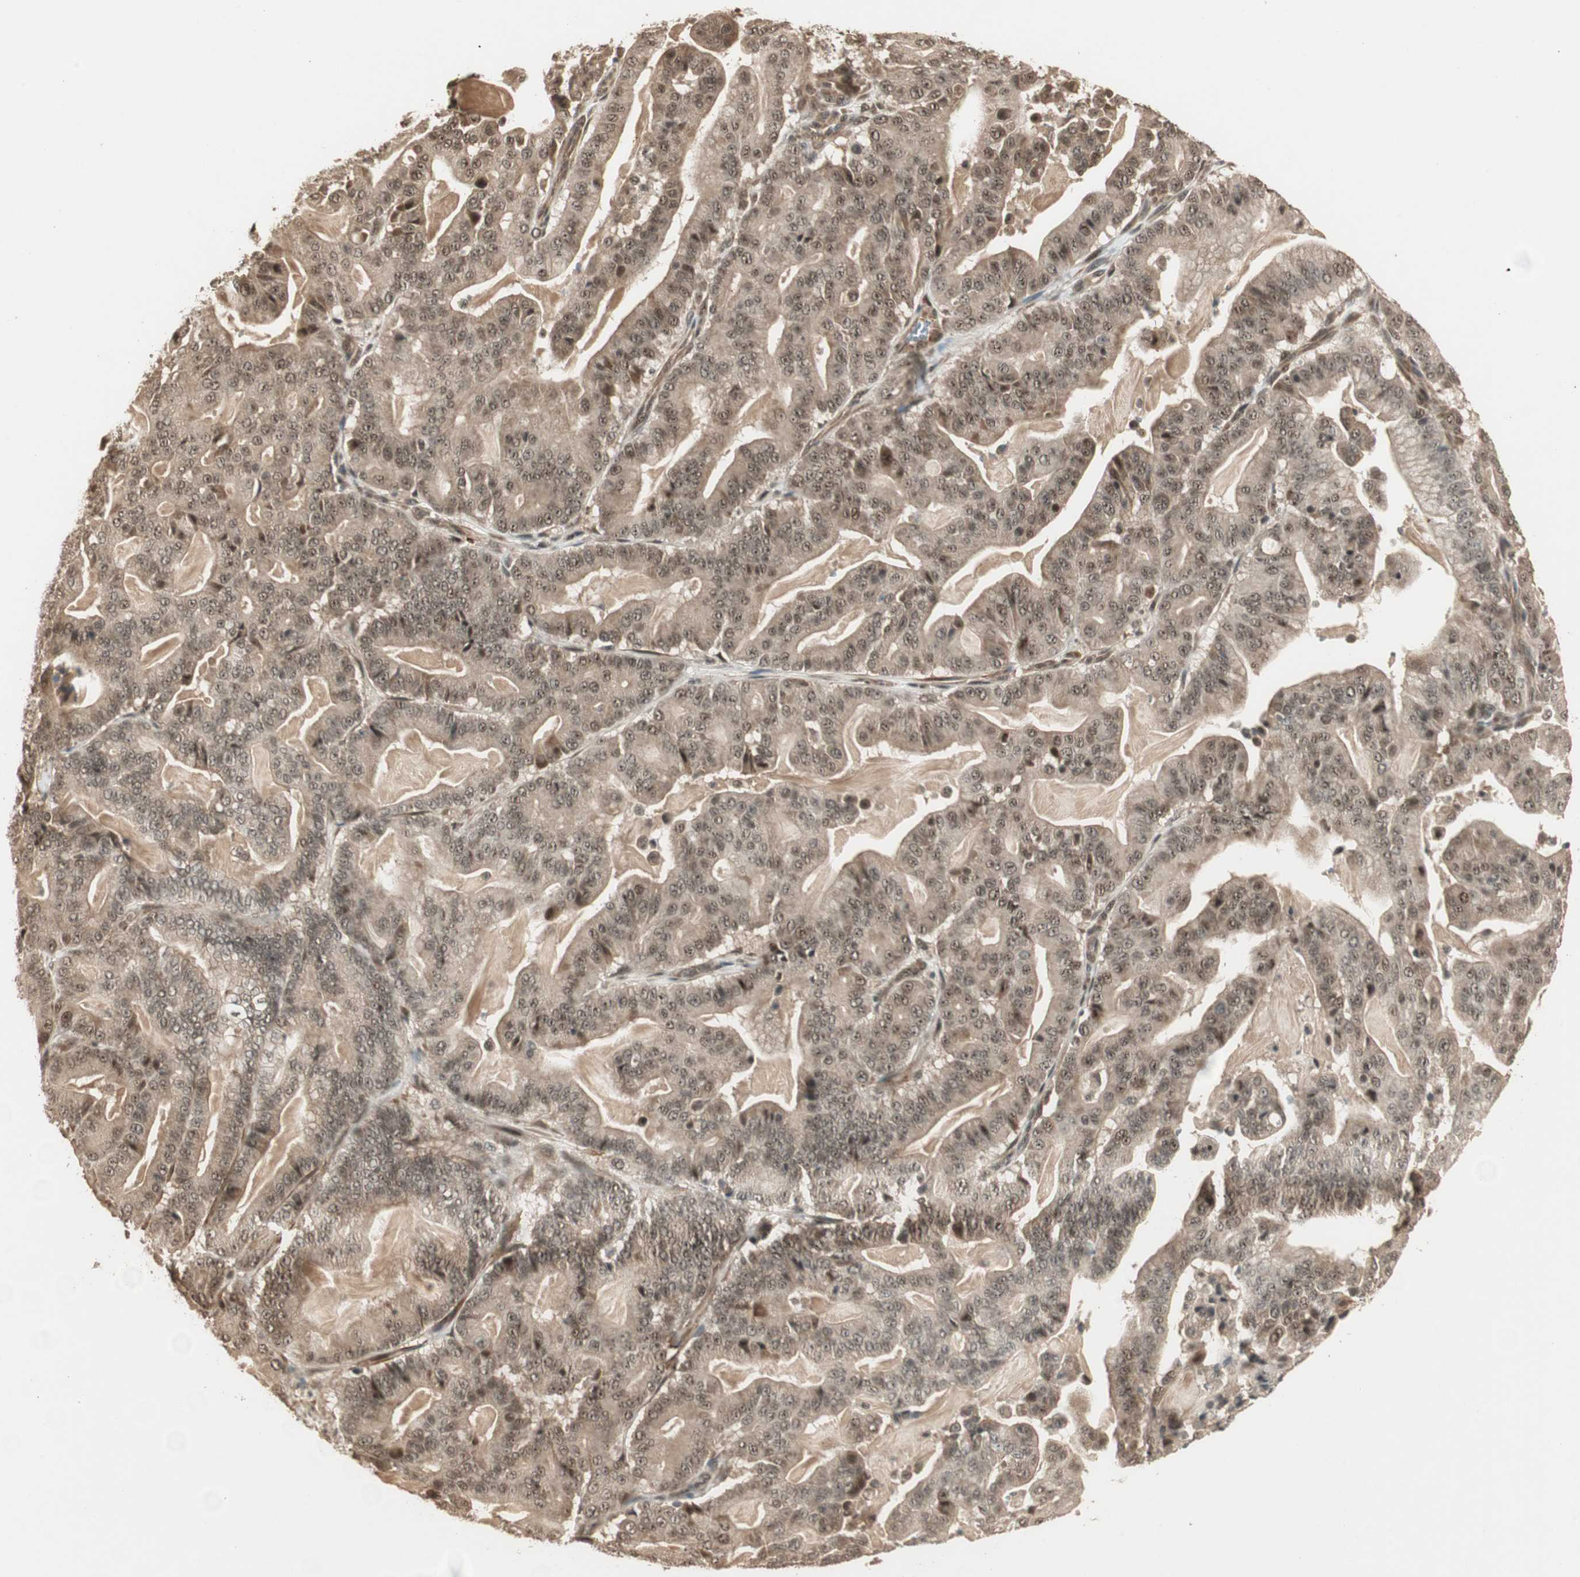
{"staining": {"intensity": "moderate", "quantity": ">75%", "location": "cytoplasmic/membranous,nuclear"}, "tissue": "pancreatic cancer", "cell_type": "Tumor cells", "image_type": "cancer", "snomed": [{"axis": "morphology", "description": "Adenocarcinoma, NOS"}, {"axis": "topography", "description": "Pancreas"}], "caption": "Immunohistochemical staining of human adenocarcinoma (pancreatic) shows moderate cytoplasmic/membranous and nuclear protein positivity in about >75% of tumor cells.", "gene": "ZSCAN31", "patient": {"sex": "male", "age": 63}}